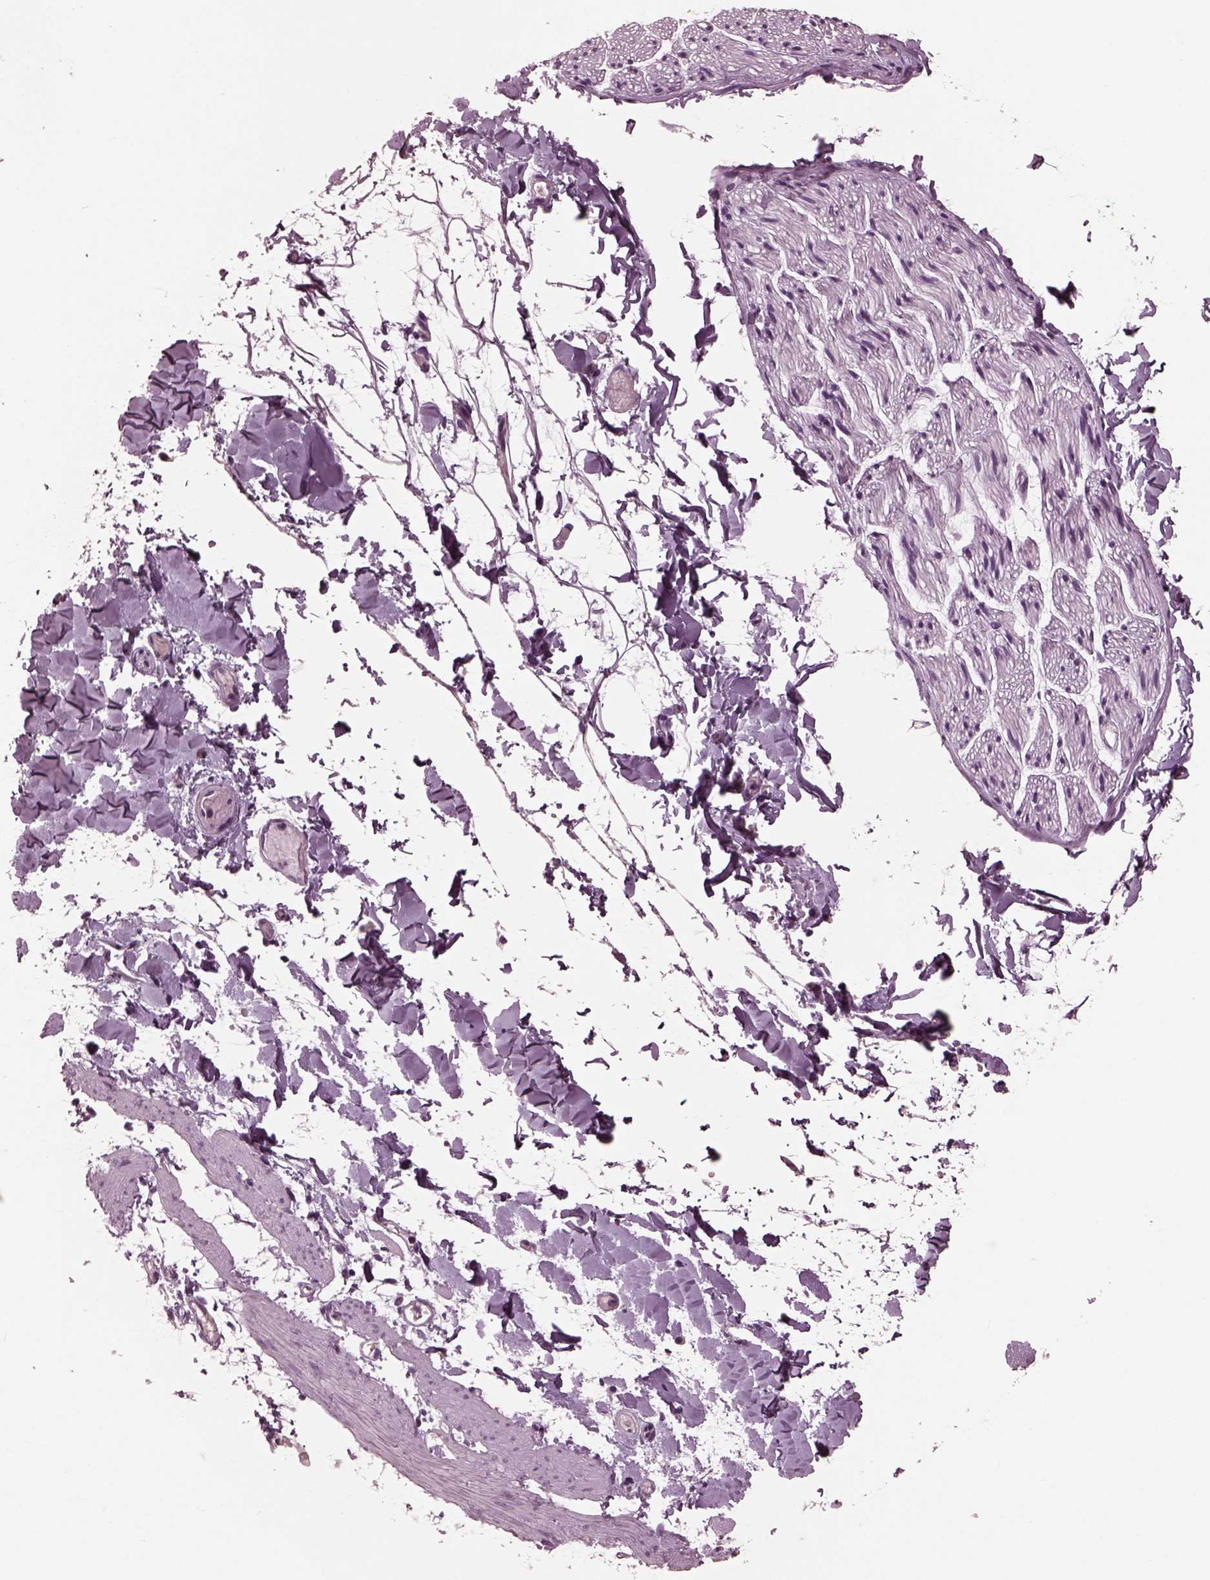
{"staining": {"intensity": "negative", "quantity": "none", "location": "none"}, "tissue": "adipose tissue", "cell_type": "Adipocytes", "image_type": "normal", "snomed": [{"axis": "morphology", "description": "Normal tissue, NOS"}, {"axis": "topography", "description": "Gallbladder"}, {"axis": "topography", "description": "Peripheral nerve tissue"}], "caption": "Human adipose tissue stained for a protein using IHC displays no positivity in adipocytes.", "gene": "MIB2", "patient": {"sex": "female", "age": 45}}